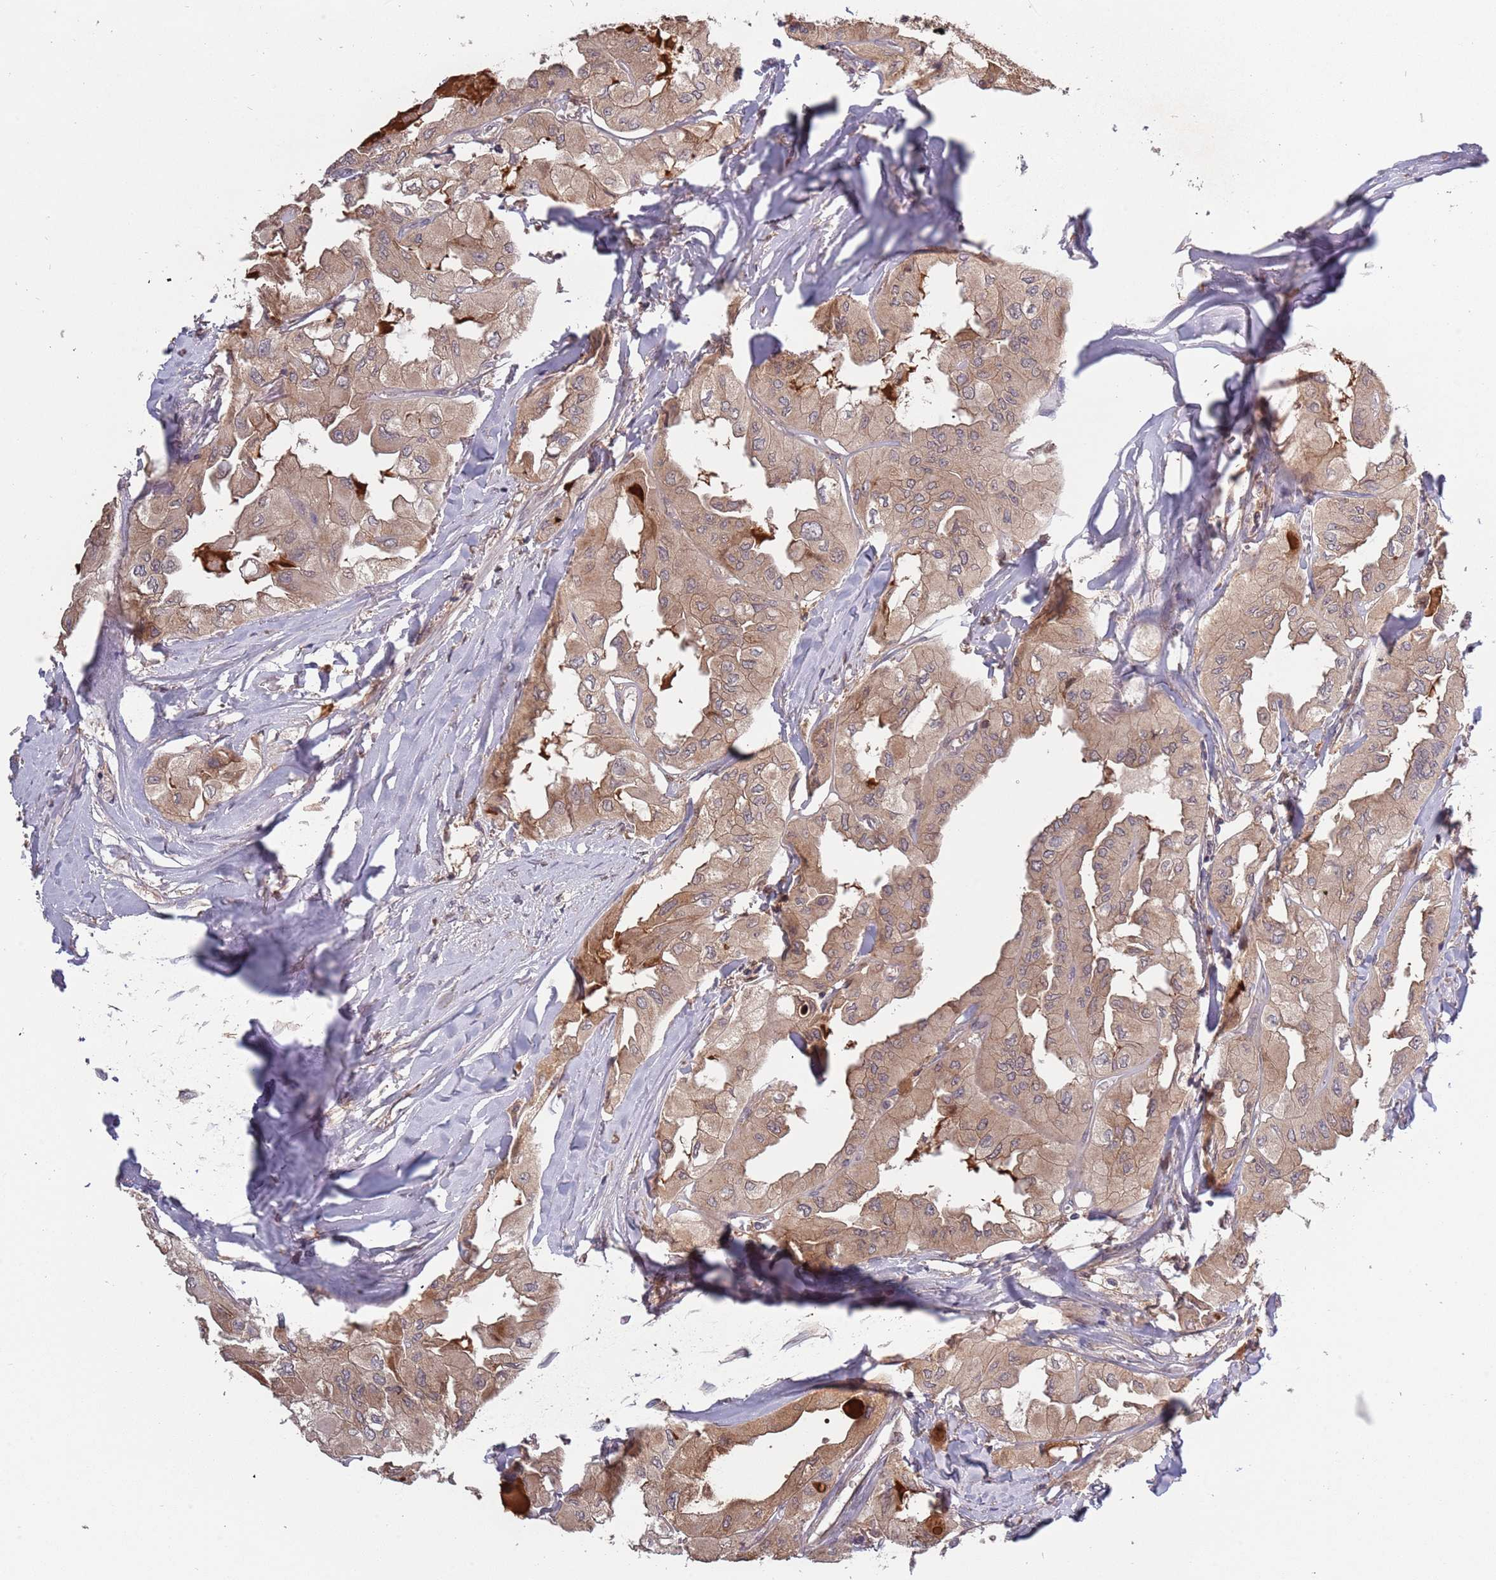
{"staining": {"intensity": "moderate", "quantity": ">75%", "location": "cytoplasmic/membranous"}, "tissue": "thyroid cancer", "cell_type": "Tumor cells", "image_type": "cancer", "snomed": [{"axis": "morphology", "description": "Normal tissue, NOS"}, {"axis": "morphology", "description": "Papillary adenocarcinoma, NOS"}, {"axis": "topography", "description": "Thyroid gland"}], "caption": "An image of human thyroid cancer stained for a protein demonstrates moderate cytoplasmic/membranous brown staining in tumor cells. The staining is performed using DAB brown chromogen to label protein expression. The nuclei are counter-stained blue using hematoxylin.", "gene": "USP32", "patient": {"sex": "female", "age": 59}}